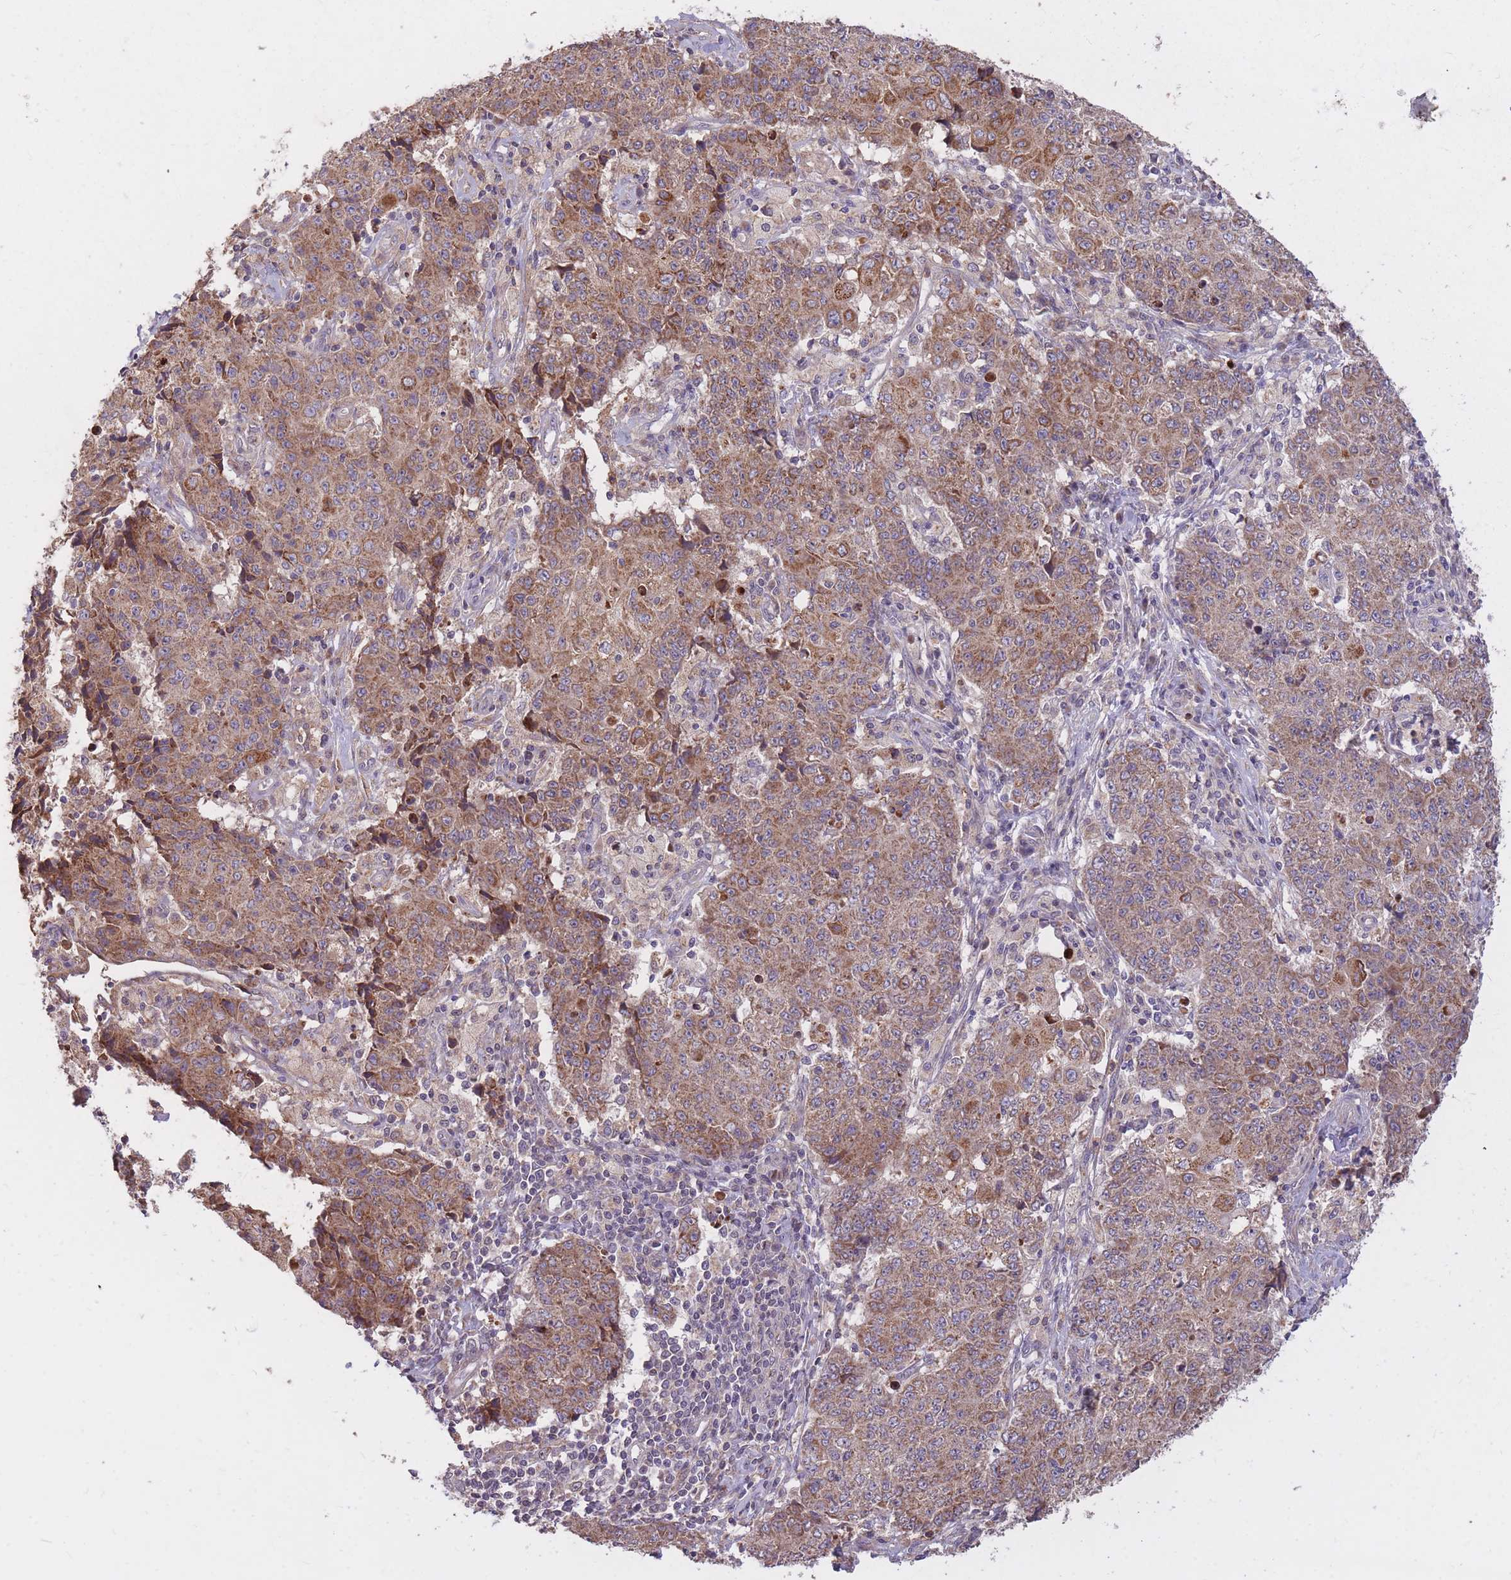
{"staining": {"intensity": "moderate", "quantity": ">75%", "location": "cytoplasmic/membranous"}, "tissue": "ovarian cancer", "cell_type": "Tumor cells", "image_type": "cancer", "snomed": [{"axis": "morphology", "description": "Carcinoma, endometroid"}, {"axis": "topography", "description": "Ovary"}], "caption": "Ovarian endometroid carcinoma stained for a protein (brown) demonstrates moderate cytoplasmic/membranous positive positivity in about >75% of tumor cells.", "gene": "IGF2BP2", "patient": {"sex": "female", "age": 42}}